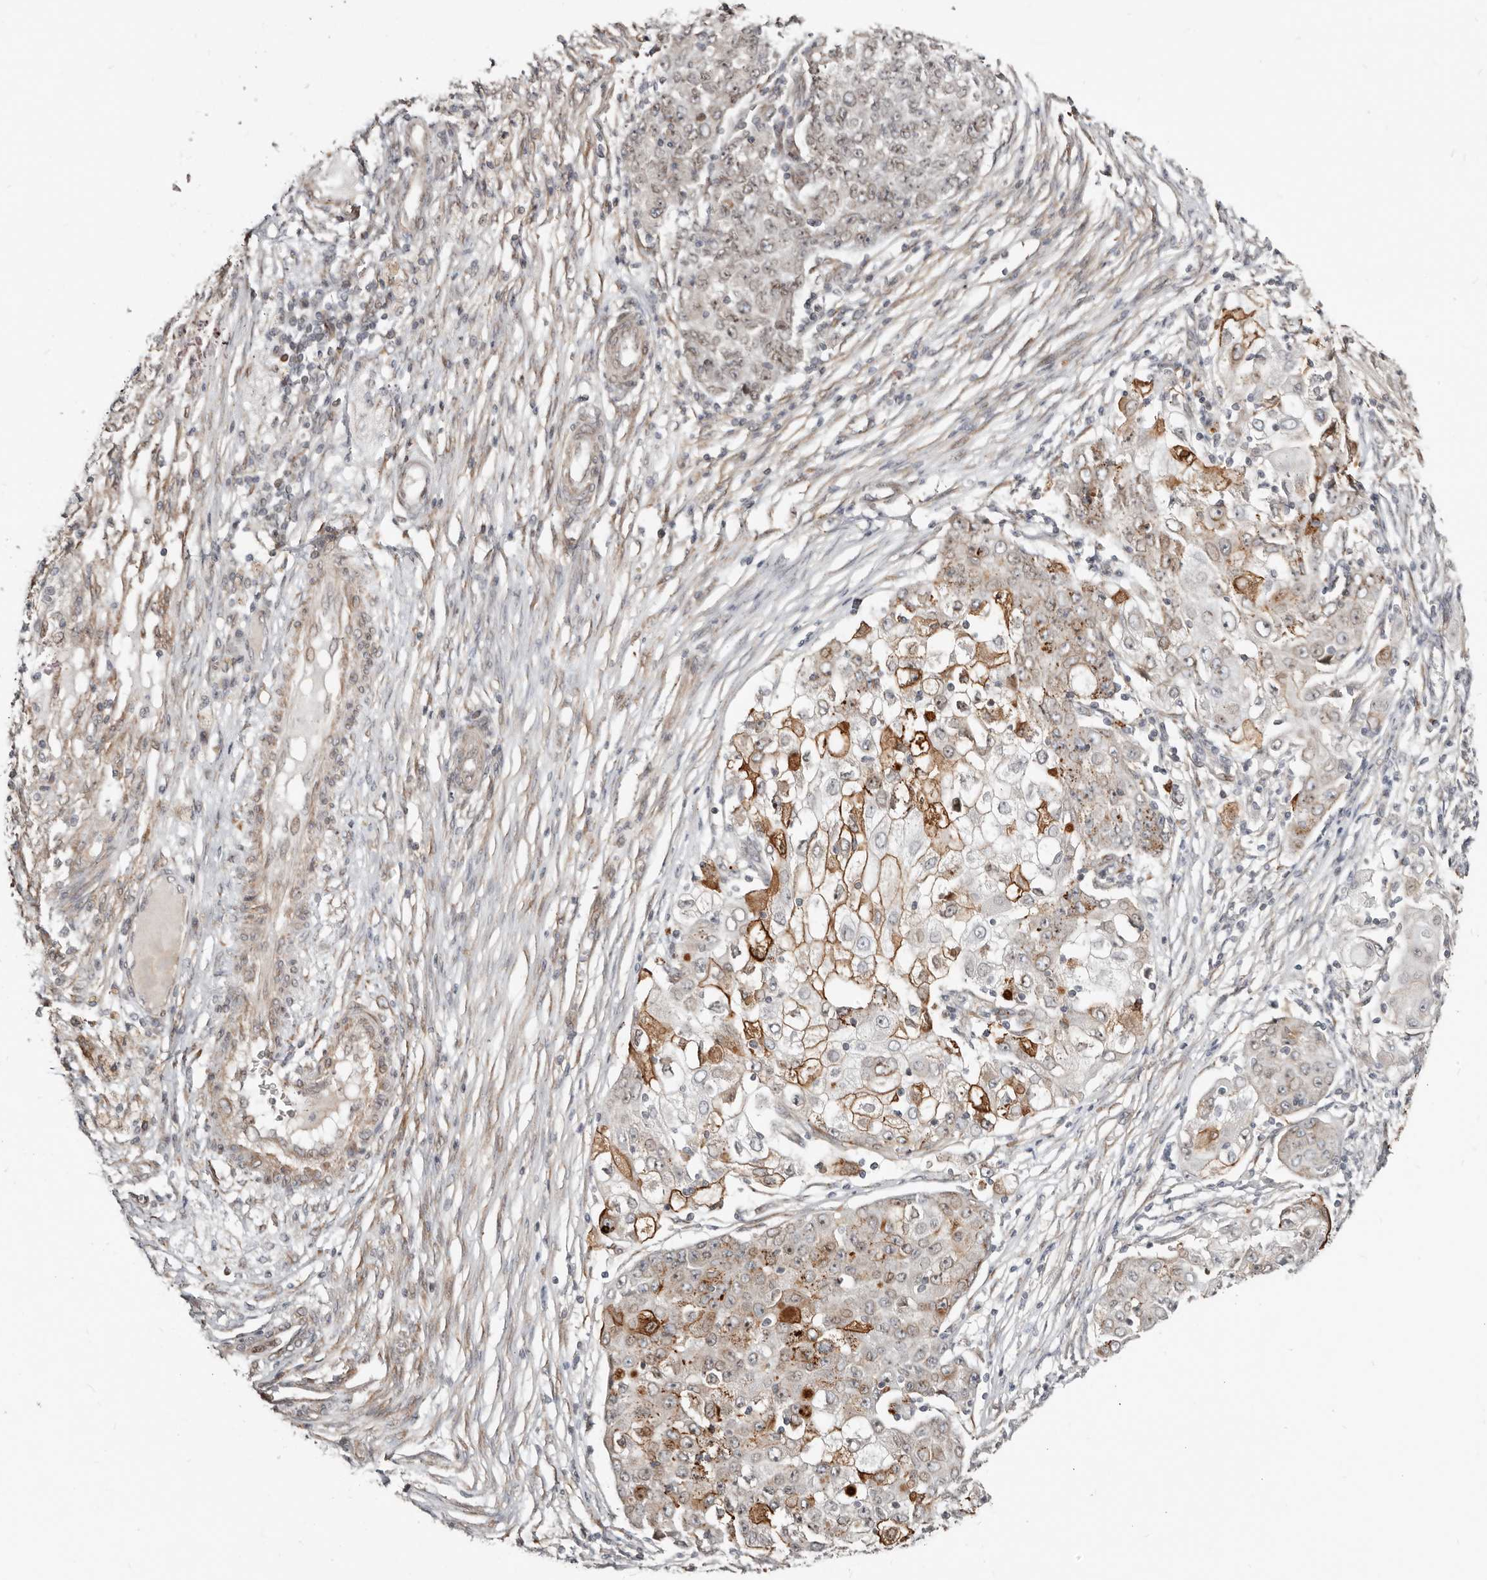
{"staining": {"intensity": "moderate", "quantity": "<25%", "location": "cytoplasmic/membranous"}, "tissue": "ovarian cancer", "cell_type": "Tumor cells", "image_type": "cancer", "snomed": [{"axis": "morphology", "description": "Carcinoma, endometroid"}, {"axis": "topography", "description": "Ovary"}], "caption": "Brown immunohistochemical staining in ovarian cancer (endometroid carcinoma) reveals moderate cytoplasmic/membranous positivity in approximately <25% of tumor cells.", "gene": "NUP153", "patient": {"sex": "female", "age": 42}}